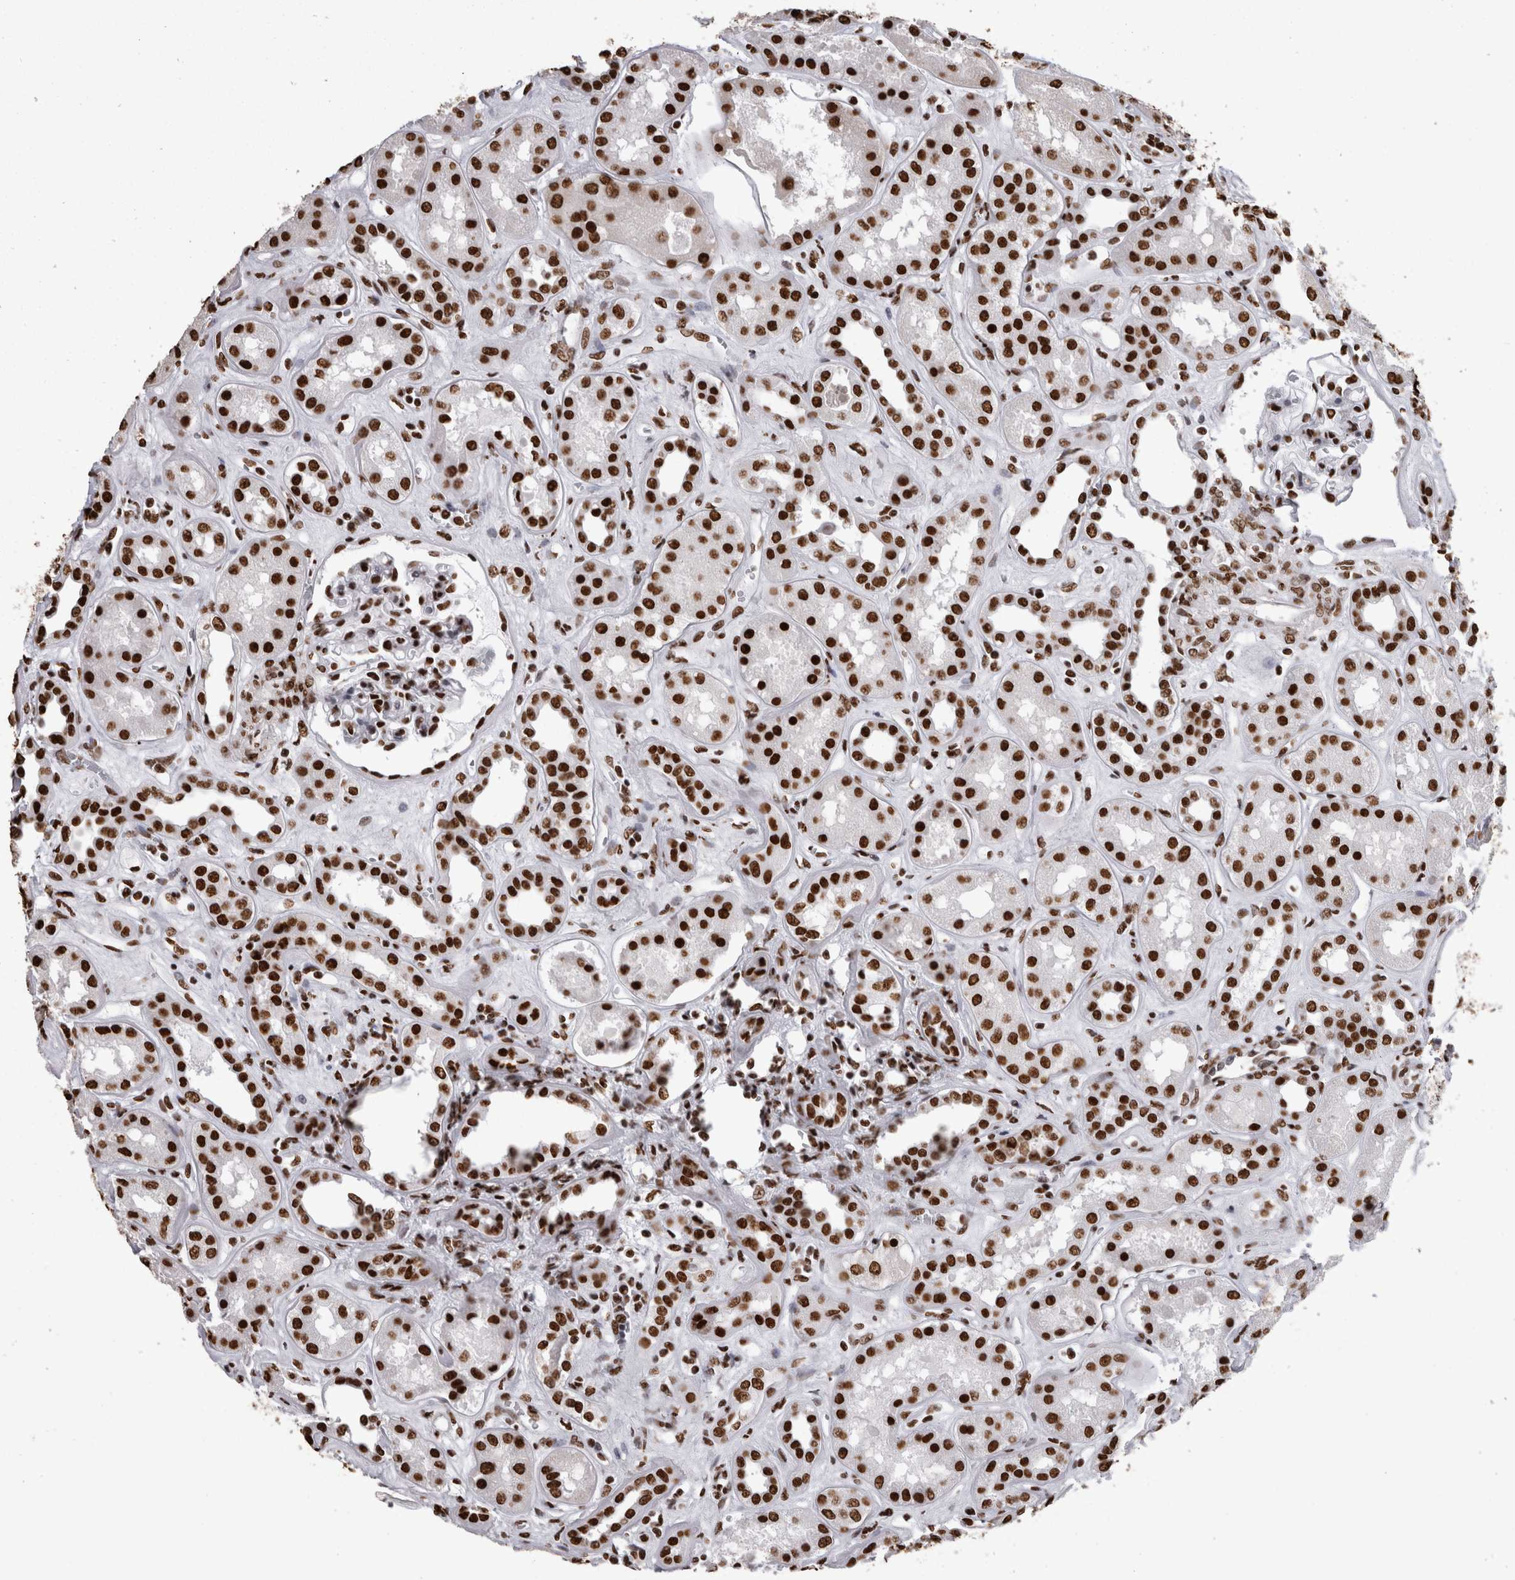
{"staining": {"intensity": "strong", "quantity": ">75%", "location": "nuclear"}, "tissue": "kidney", "cell_type": "Cells in glomeruli", "image_type": "normal", "snomed": [{"axis": "morphology", "description": "Normal tissue, NOS"}, {"axis": "topography", "description": "Kidney"}], "caption": "Immunohistochemistry of unremarkable kidney displays high levels of strong nuclear positivity in about >75% of cells in glomeruli.", "gene": "HNRNPM", "patient": {"sex": "male", "age": 59}}